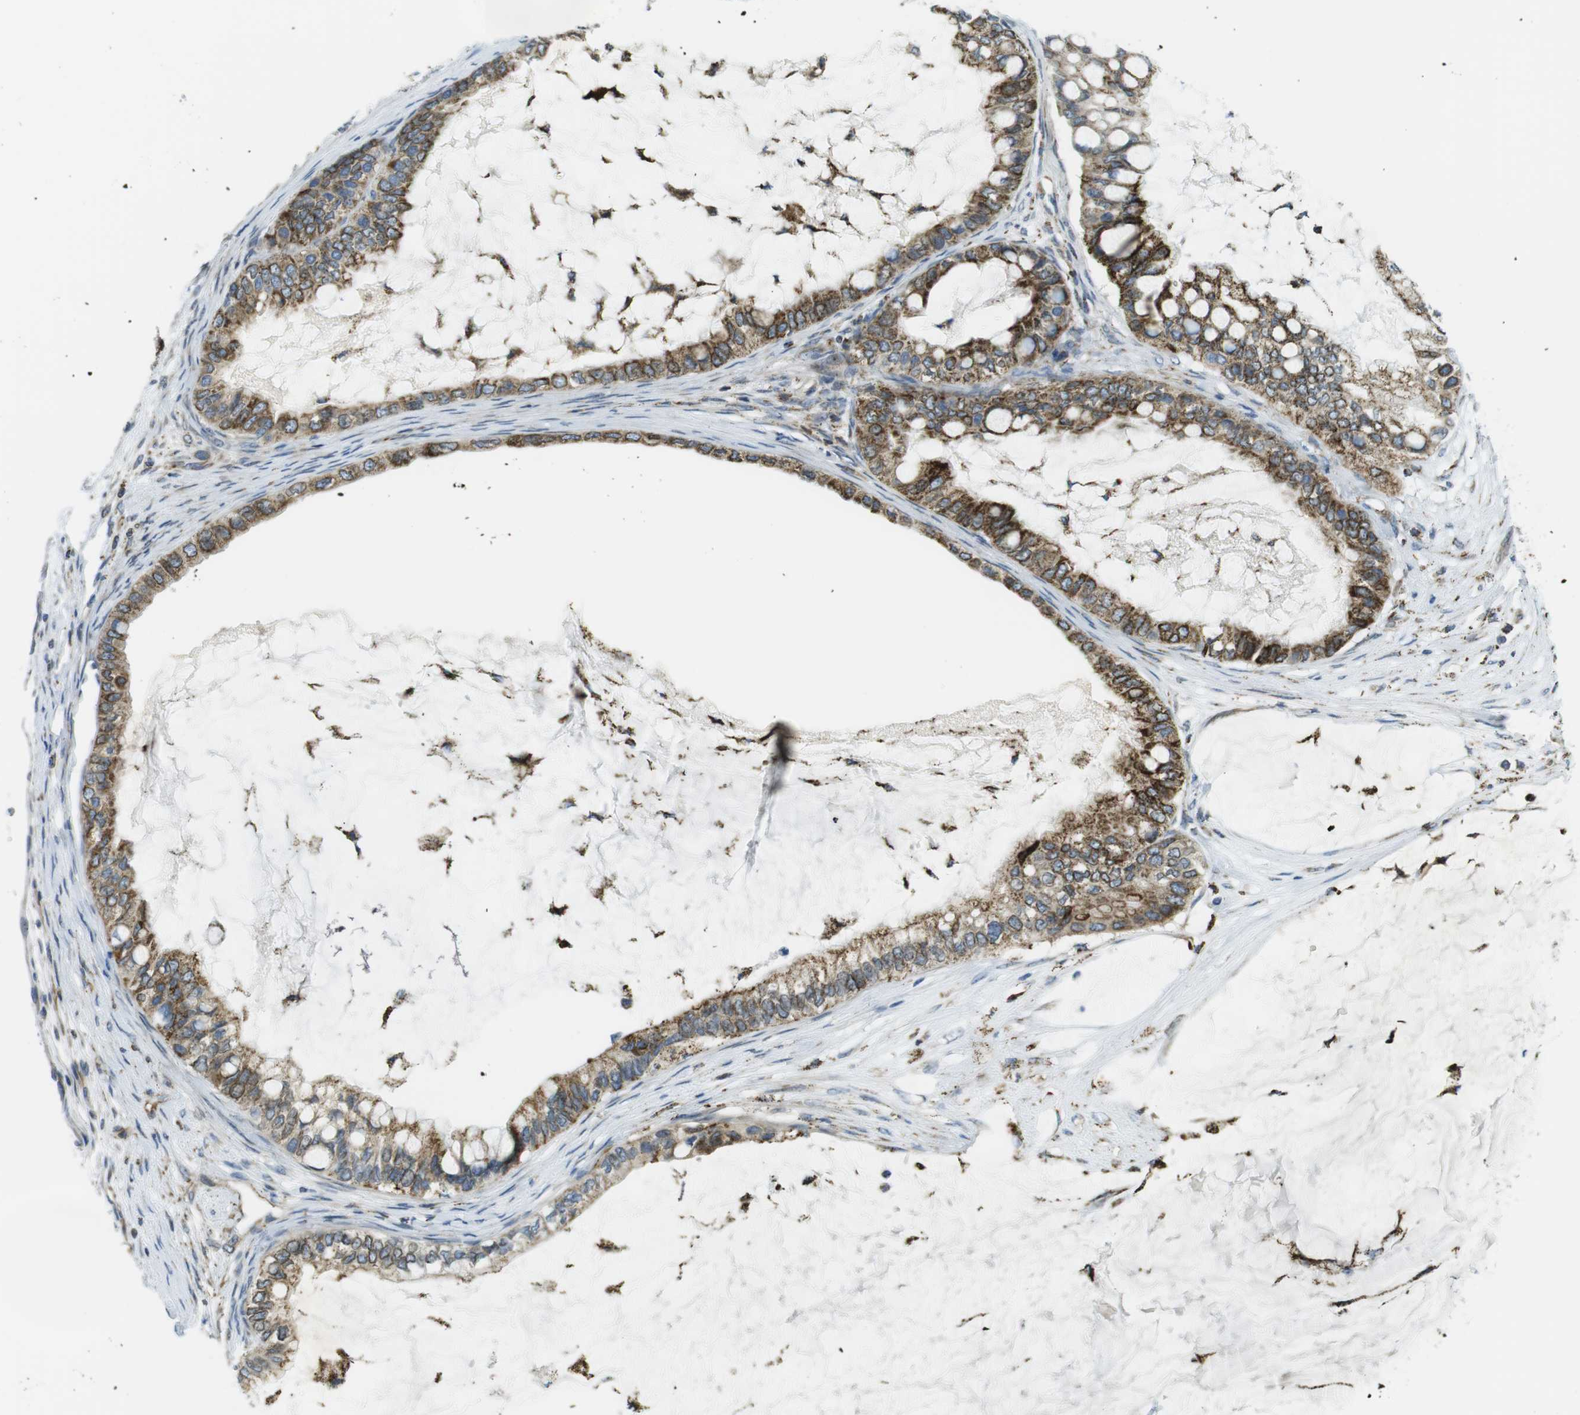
{"staining": {"intensity": "moderate", "quantity": ">75%", "location": "cytoplasmic/membranous"}, "tissue": "ovarian cancer", "cell_type": "Tumor cells", "image_type": "cancer", "snomed": [{"axis": "morphology", "description": "Cystadenocarcinoma, mucinous, NOS"}, {"axis": "topography", "description": "Ovary"}], "caption": "Protein staining of ovarian cancer tissue demonstrates moderate cytoplasmic/membranous positivity in about >75% of tumor cells.", "gene": "KCNE3", "patient": {"sex": "female", "age": 80}}